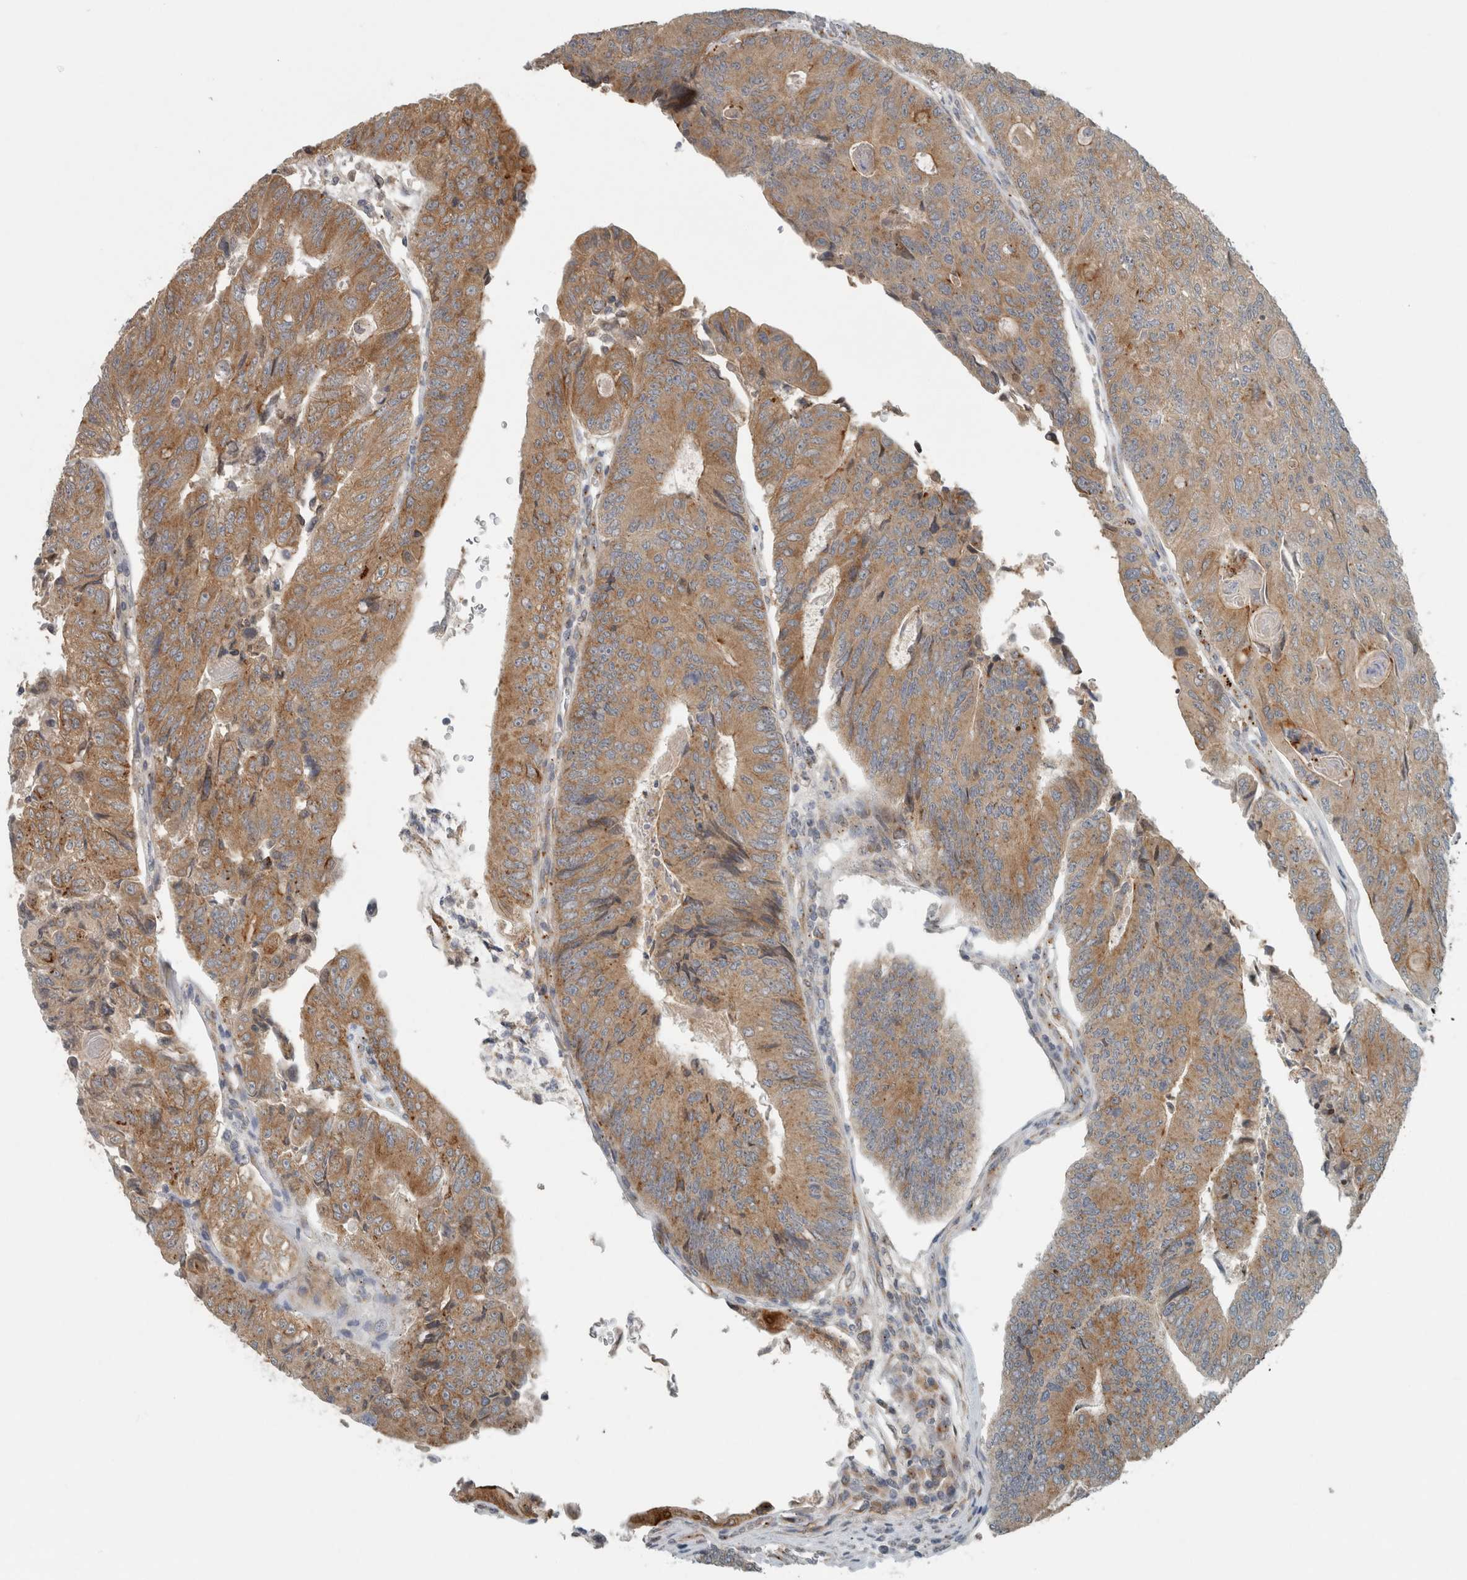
{"staining": {"intensity": "moderate", "quantity": ">75%", "location": "cytoplasmic/membranous"}, "tissue": "colorectal cancer", "cell_type": "Tumor cells", "image_type": "cancer", "snomed": [{"axis": "morphology", "description": "Adenocarcinoma, NOS"}, {"axis": "topography", "description": "Colon"}], "caption": "Immunohistochemical staining of human colorectal adenocarcinoma displays moderate cytoplasmic/membranous protein expression in about >75% of tumor cells.", "gene": "KIF1C", "patient": {"sex": "female", "age": 67}}